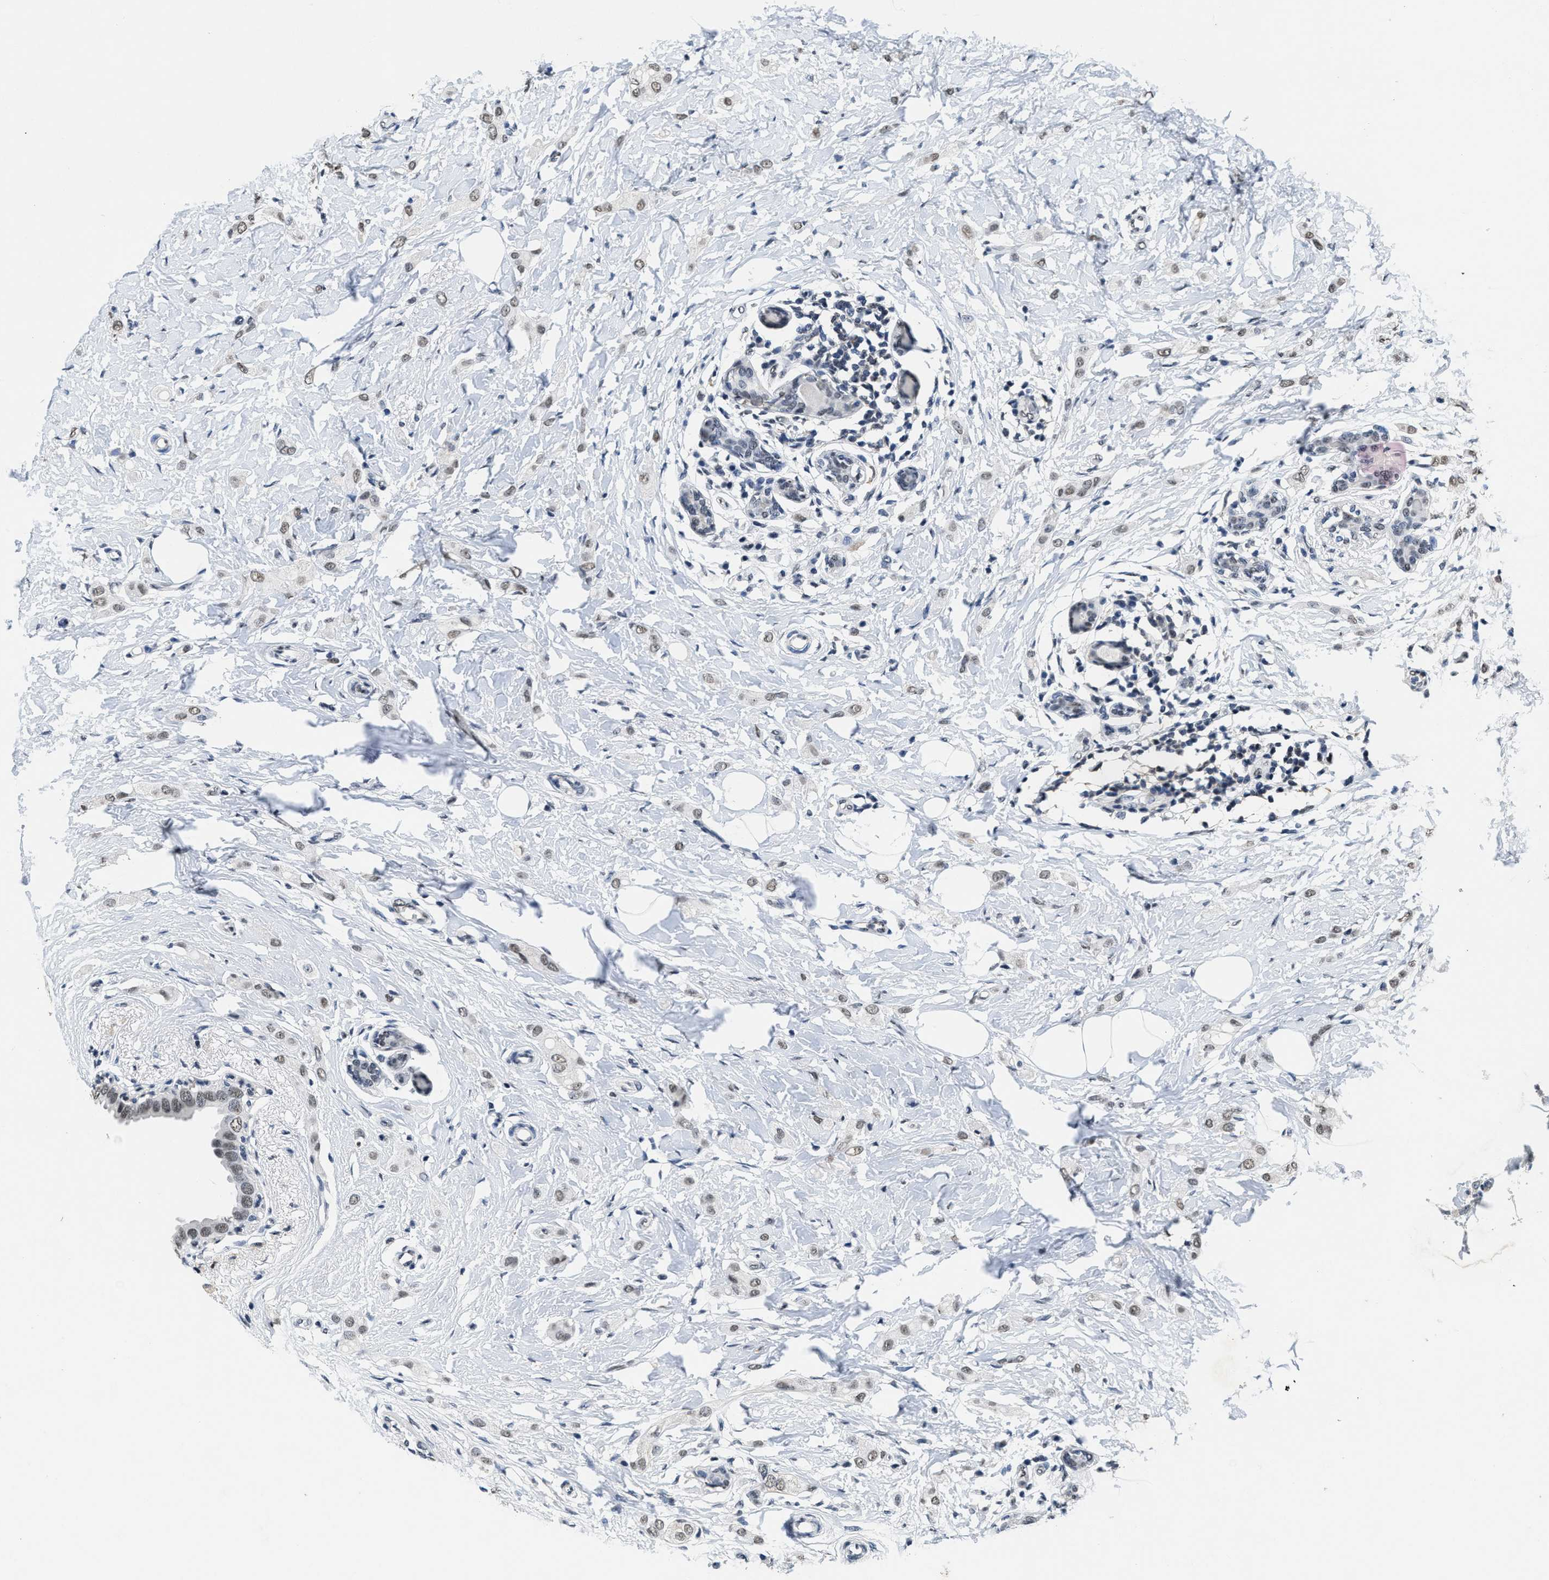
{"staining": {"intensity": "weak", "quantity": ">75%", "location": "nuclear"}, "tissue": "breast cancer", "cell_type": "Tumor cells", "image_type": "cancer", "snomed": [{"axis": "morphology", "description": "Lobular carcinoma"}, {"axis": "topography", "description": "Breast"}], "caption": "This is a micrograph of immunohistochemistry staining of breast cancer (lobular carcinoma), which shows weak positivity in the nuclear of tumor cells.", "gene": "SUPT16H", "patient": {"sex": "female", "age": 55}}